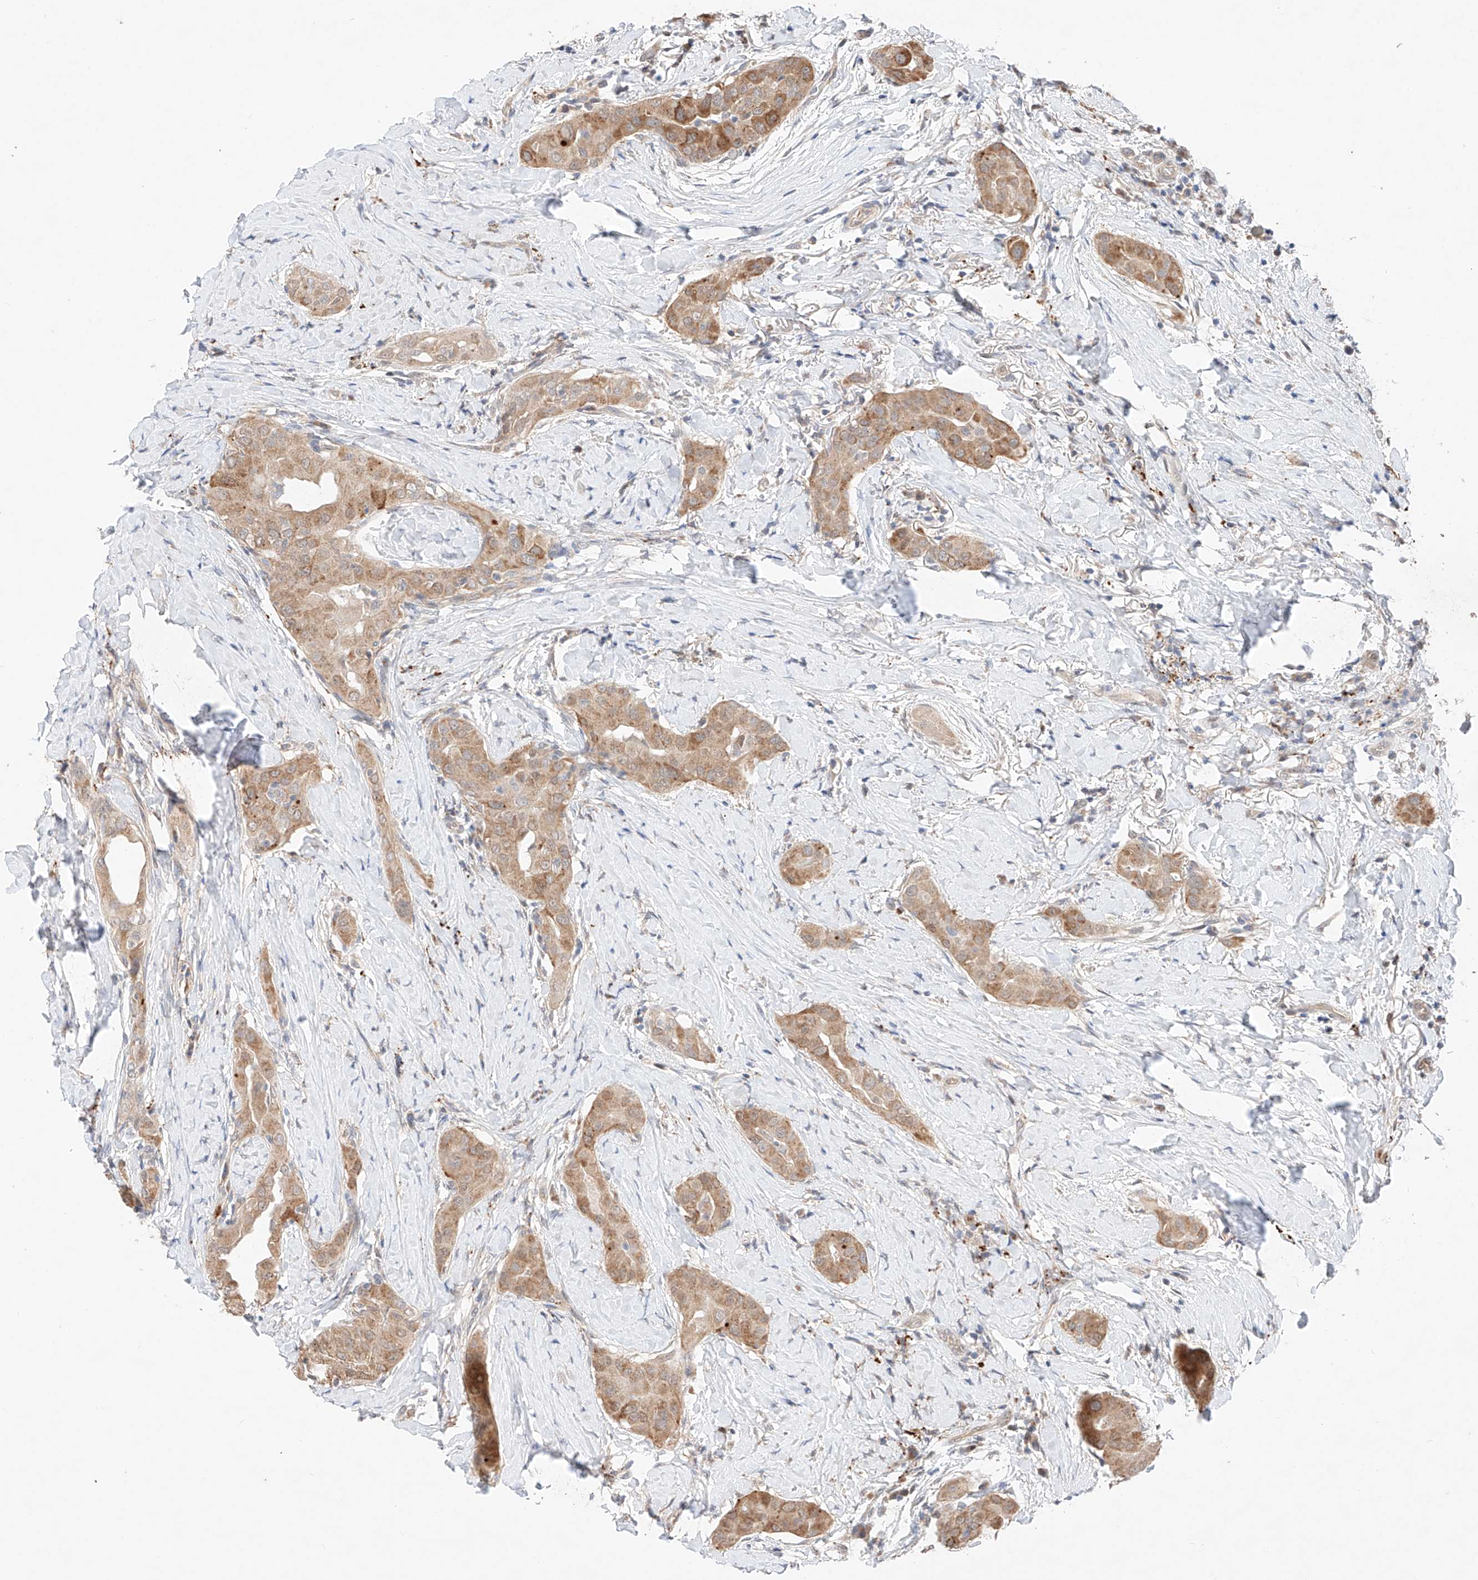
{"staining": {"intensity": "moderate", "quantity": ">75%", "location": "cytoplasmic/membranous"}, "tissue": "thyroid cancer", "cell_type": "Tumor cells", "image_type": "cancer", "snomed": [{"axis": "morphology", "description": "Papillary adenocarcinoma, NOS"}, {"axis": "topography", "description": "Thyroid gland"}], "caption": "Protein staining shows moderate cytoplasmic/membranous expression in approximately >75% of tumor cells in papillary adenocarcinoma (thyroid). The protein is shown in brown color, while the nuclei are stained blue.", "gene": "GCNT1", "patient": {"sex": "male", "age": 33}}